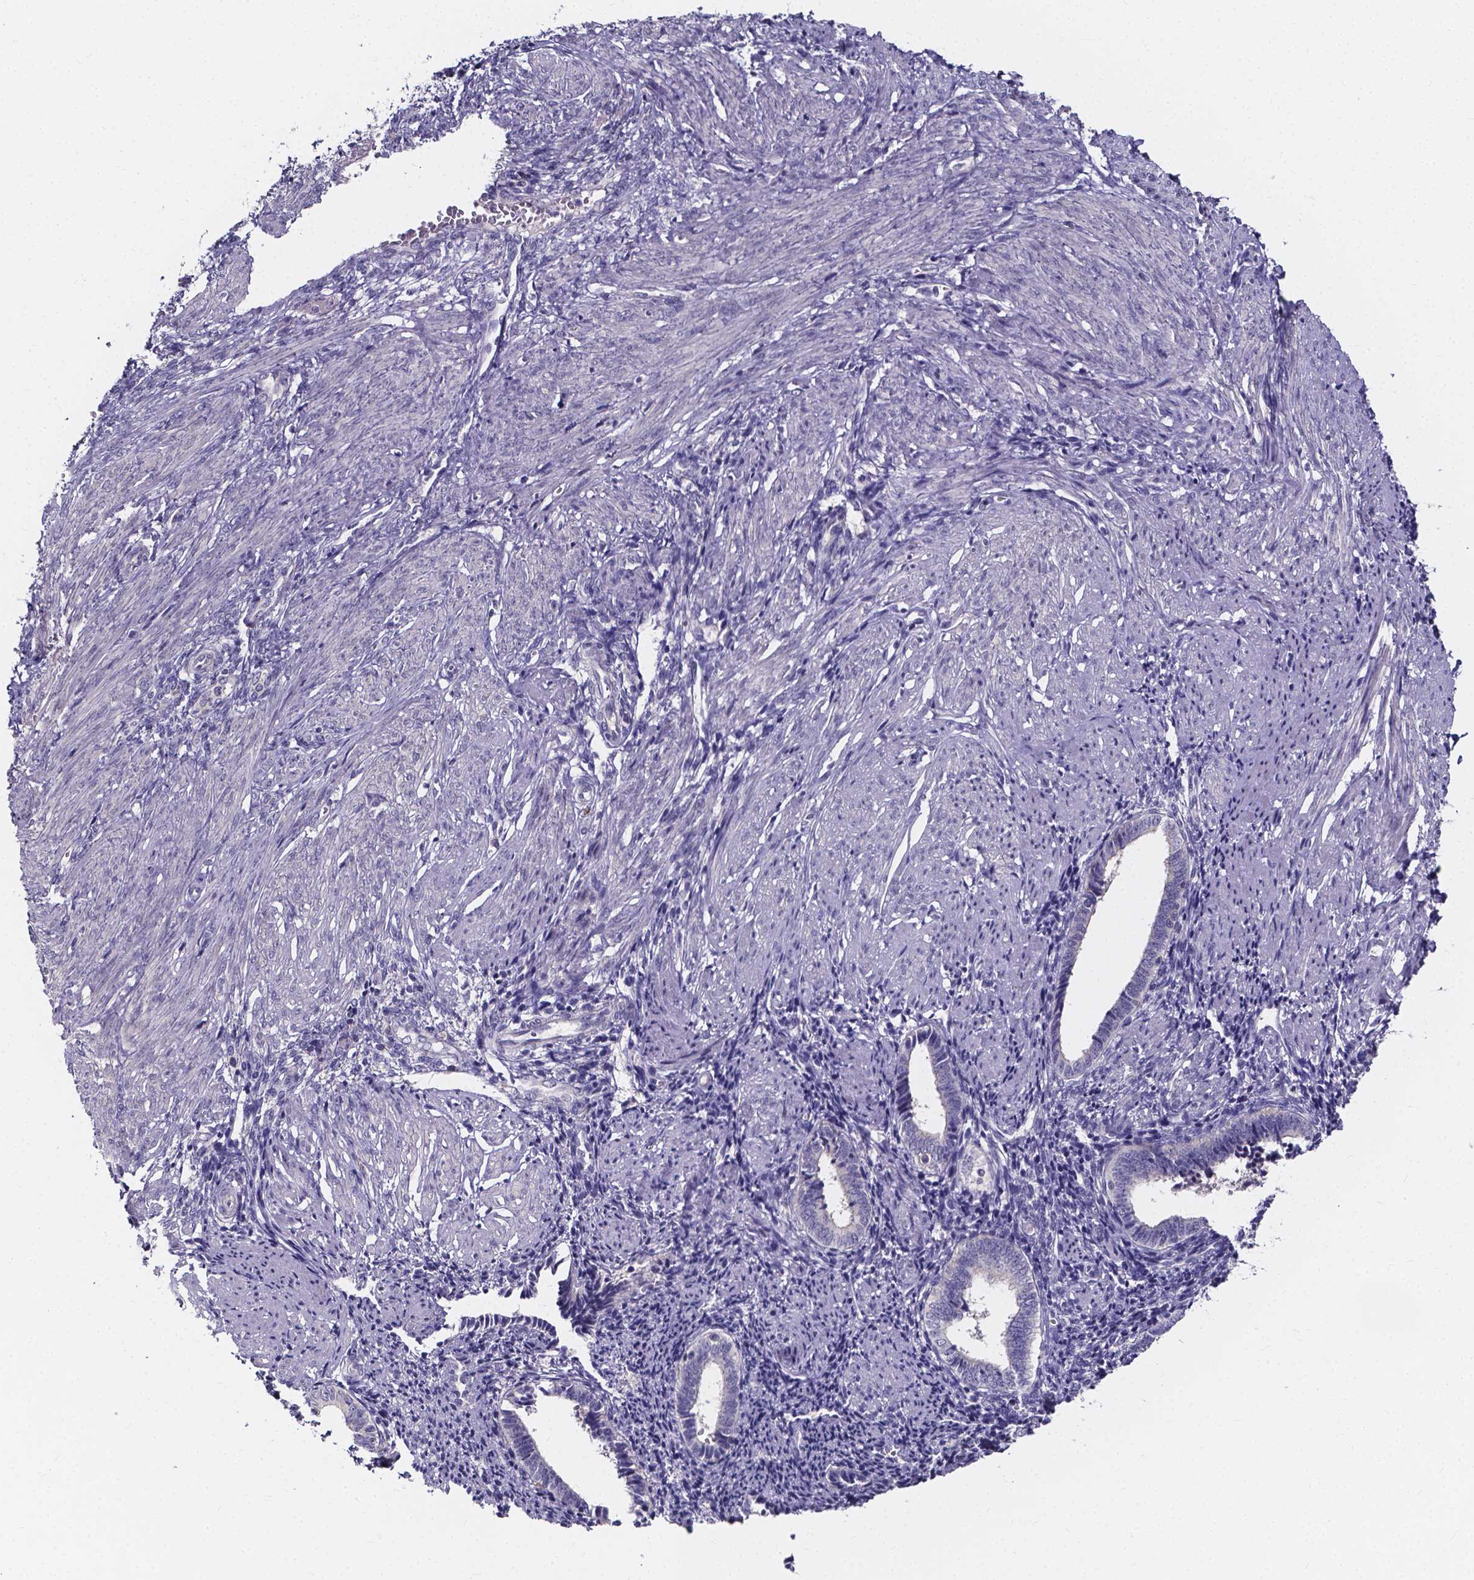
{"staining": {"intensity": "negative", "quantity": "none", "location": "none"}, "tissue": "endometrium", "cell_type": "Cells in endometrial stroma", "image_type": "normal", "snomed": [{"axis": "morphology", "description": "Normal tissue, NOS"}, {"axis": "topography", "description": "Endometrium"}], "caption": "Immunohistochemistry (IHC) photomicrograph of unremarkable endometrium: endometrium stained with DAB exhibits no significant protein expression in cells in endometrial stroma. (DAB (3,3'-diaminobenzidine) IHC with hematoxylin counter stain).", "gene": "SPOCD1", "patient": {"sex": "female", "age": 42}}